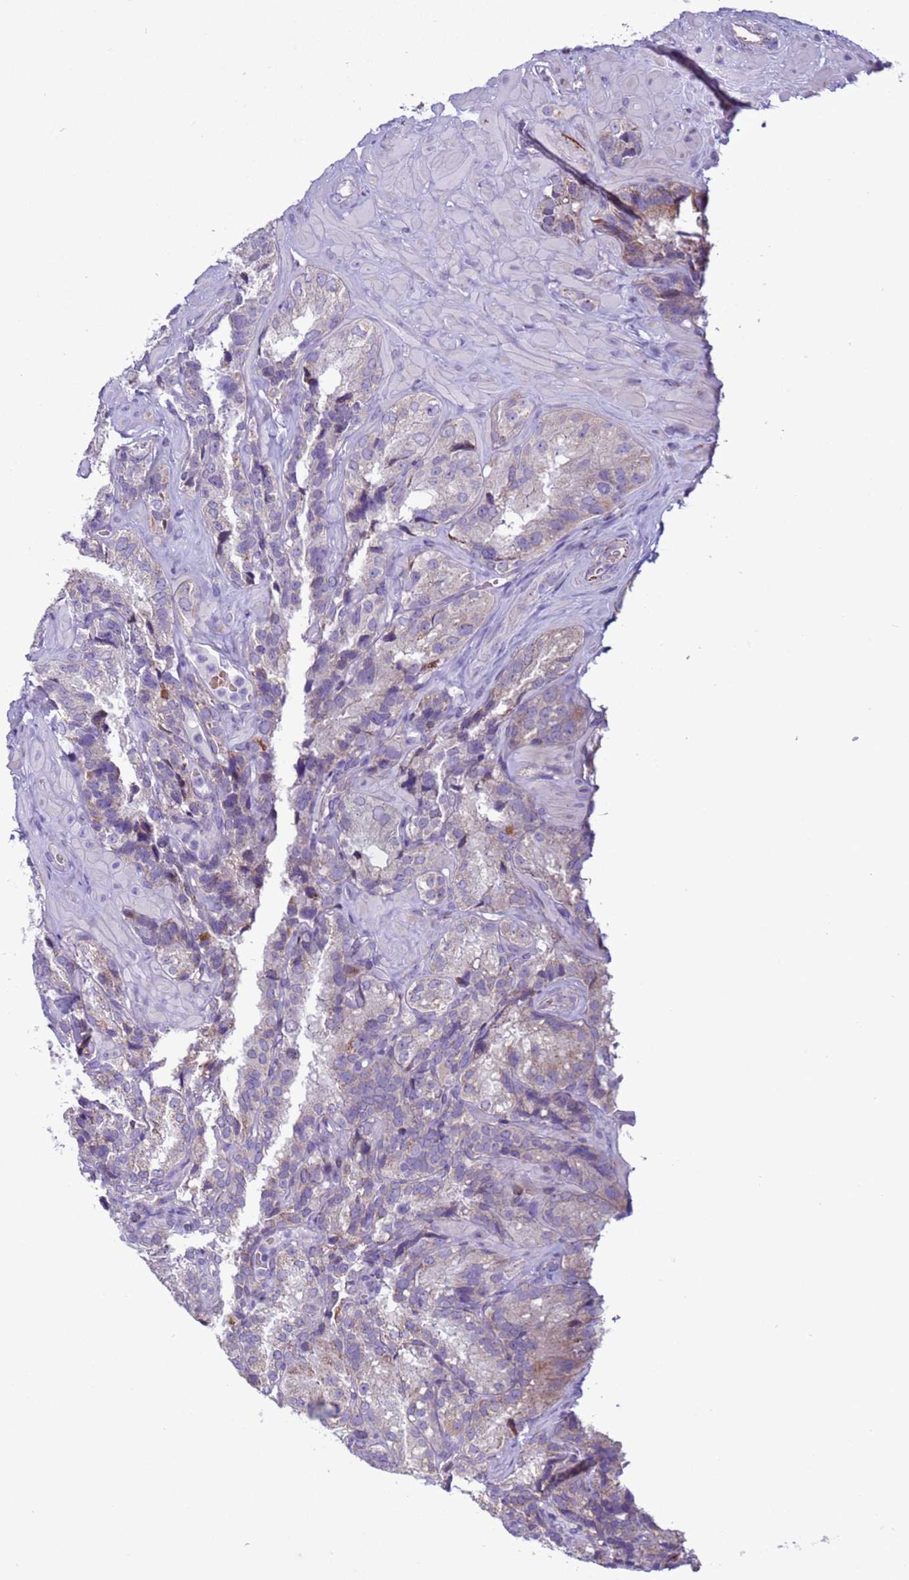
{"staining": {"intensity": "weak", "quantity": "<25%", "location": "cytoplasmic/membranous"}, "tissue": "seminal vesicle", "cell_type": "Glandular cells", "image_type": "normal", "snomed": [{"axis": "morphology", "description": "Normal tissue, NOS"}, {"axis": "topography", "description": "Seminal veicle"}], "caption": "Glandular cells show no significant positivity in benign seminal vesicle. (Immunohistochemistry (ihc), brightfield microscopy, high magnification).", "gene": "ABHD17B", "patient": {"sex": "male", "age": 58}}